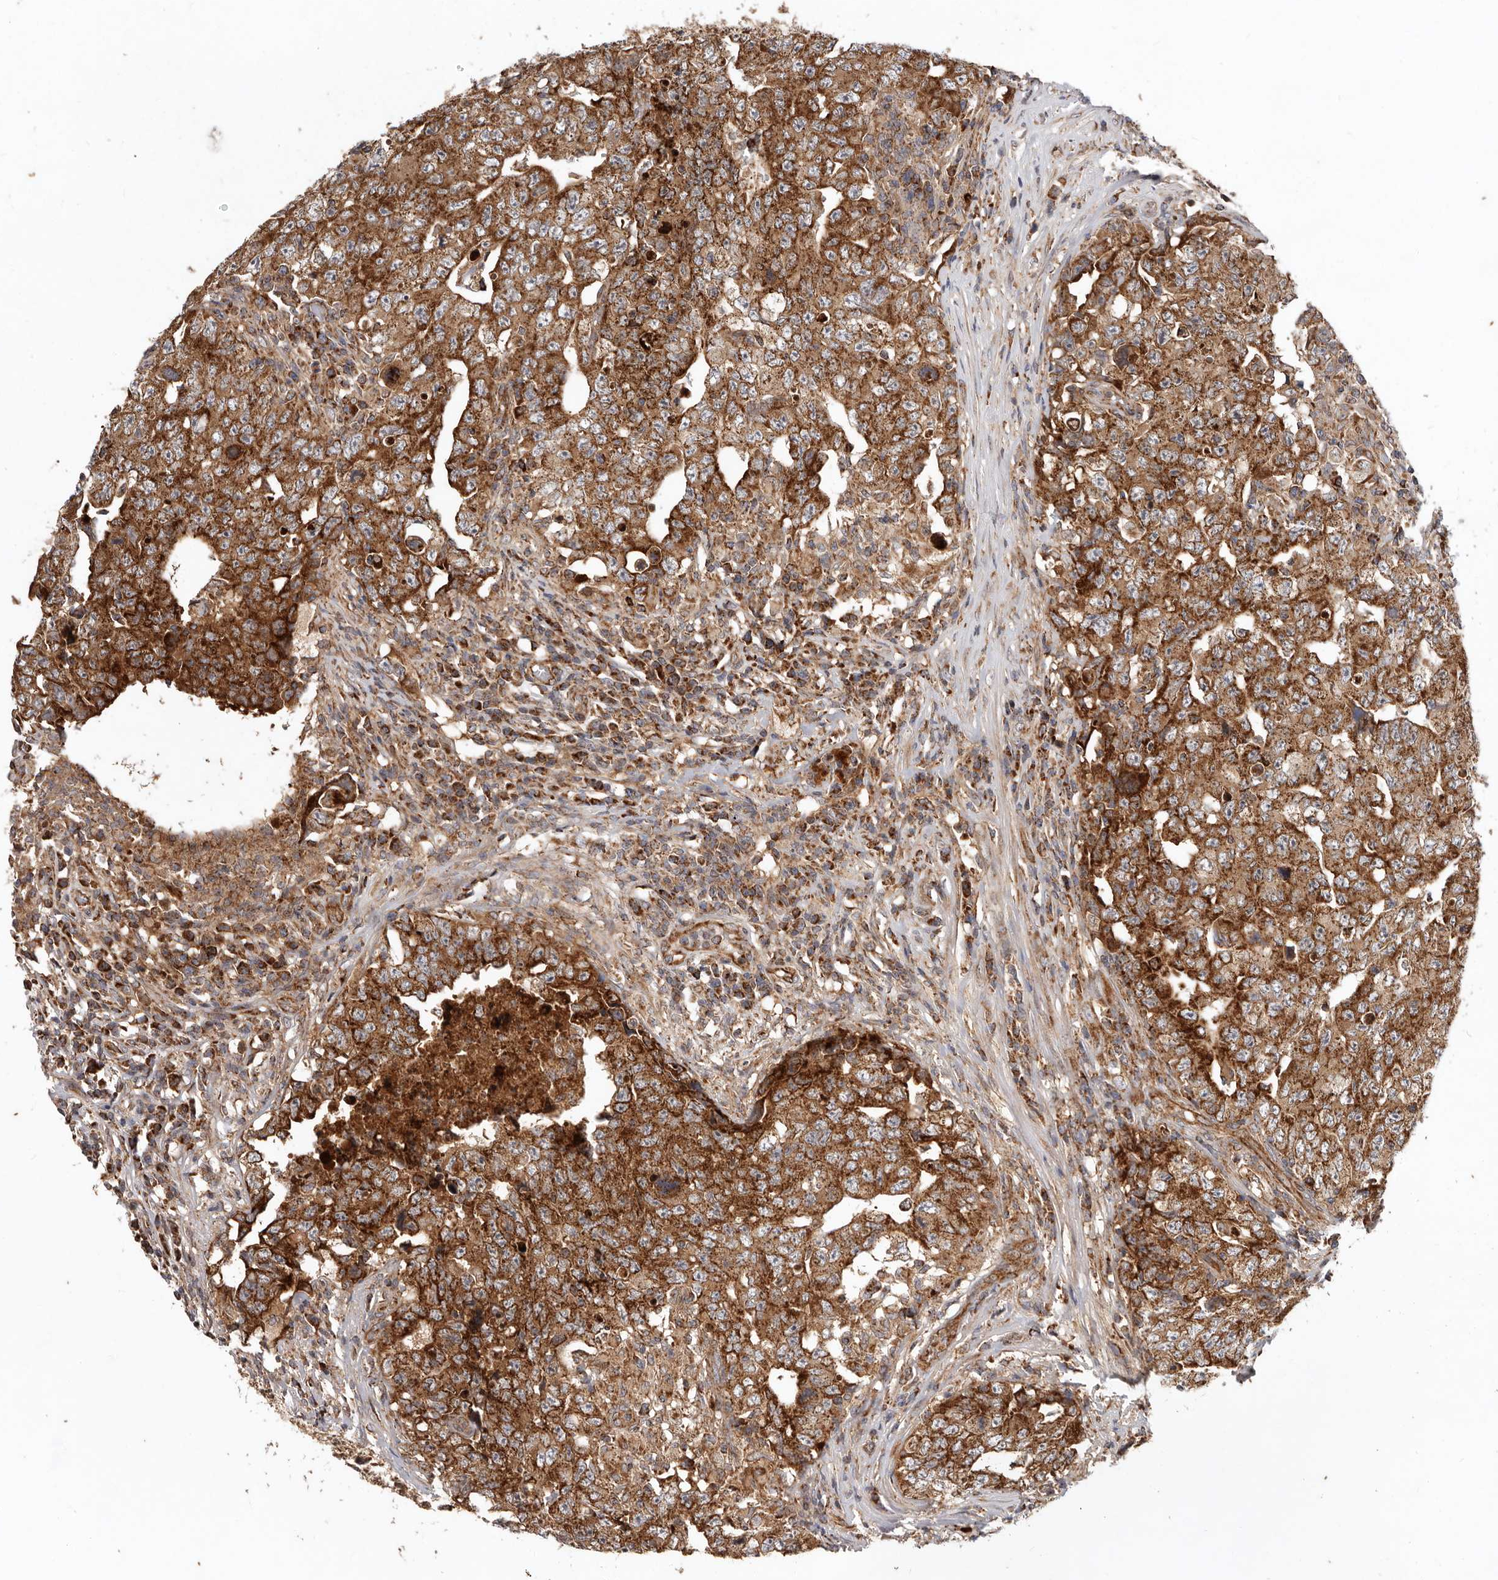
{"staining": {"intensity": "strong", "quantity": ">75%", "location": "cytoplasmic/membranous"}, "tissue": "testis cancer", "cell_type": "Tumor cells", "image_type": "cancer", "snomed": [{"axis": "morphology", "description": "Carcinoma, Embryonal, NOS"}, {"axis": "topography", "description": "Testis"}], "caption": "A histopathology image of testis embryonal carcinoma stained for a protein exhibits strong cytoplasmic/membranous brown staining in tumor cells.", "gene": "MRPS10", "patient": {"sex": "male", "age": 26}}